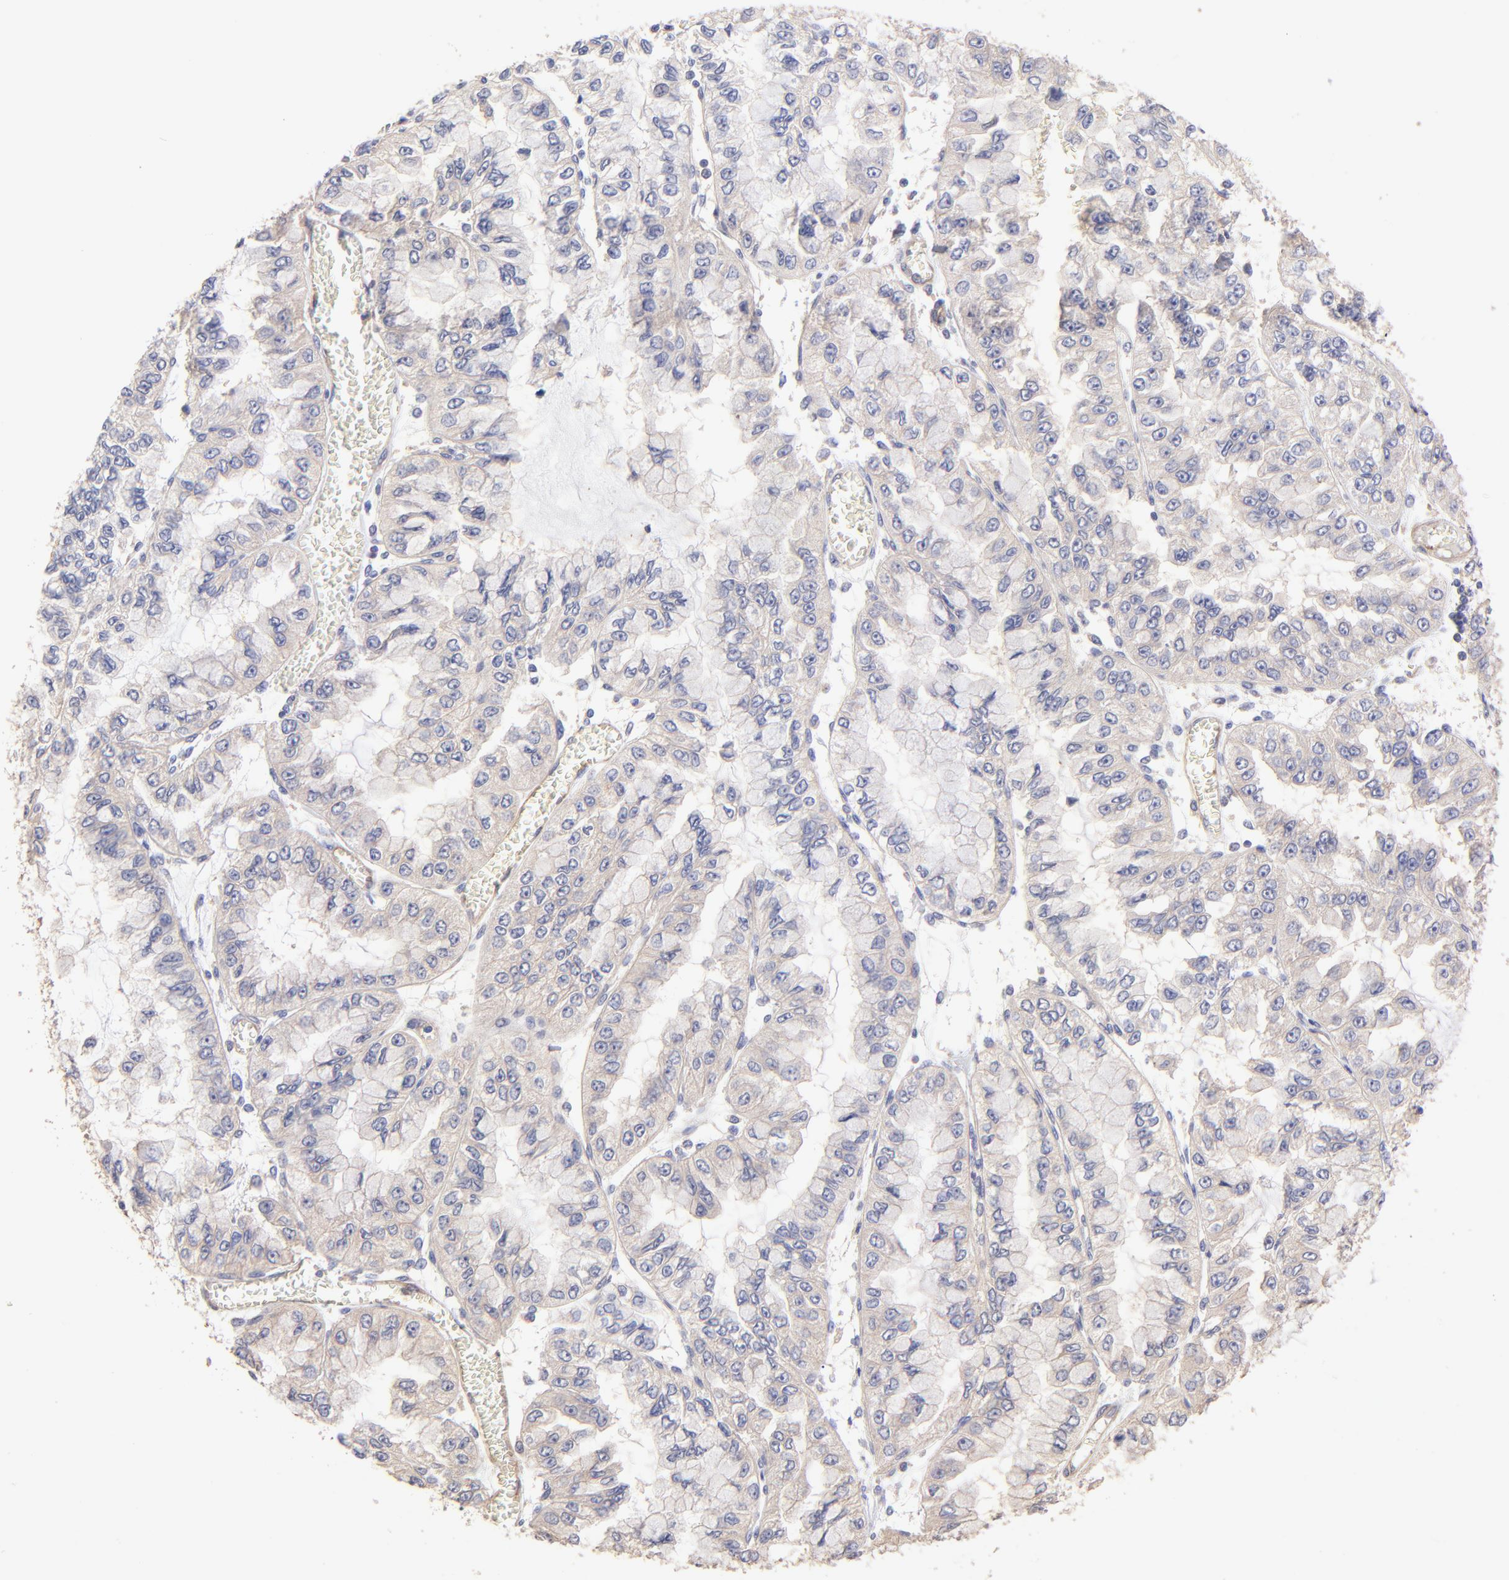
{"staining": {"intensity": "weak", "quantity": "<25%", "location": "cytoplasmic/membranous"}, "tissue": "liver cancer", "cell_type": "Tumor cells", "image_type": "cancer", "snomed": [{"axis": "morphology", "description": "Cholangiocarcinoma"}, {"axis": "topography", "description": "Liver"}], "caption": "Cholangiocarcinoma (liver) was stained to show a protein in brown. There is no significant expression in tumor cells.", "gene": "ASB7", "patient": {"sex": "female", "age": 79}}